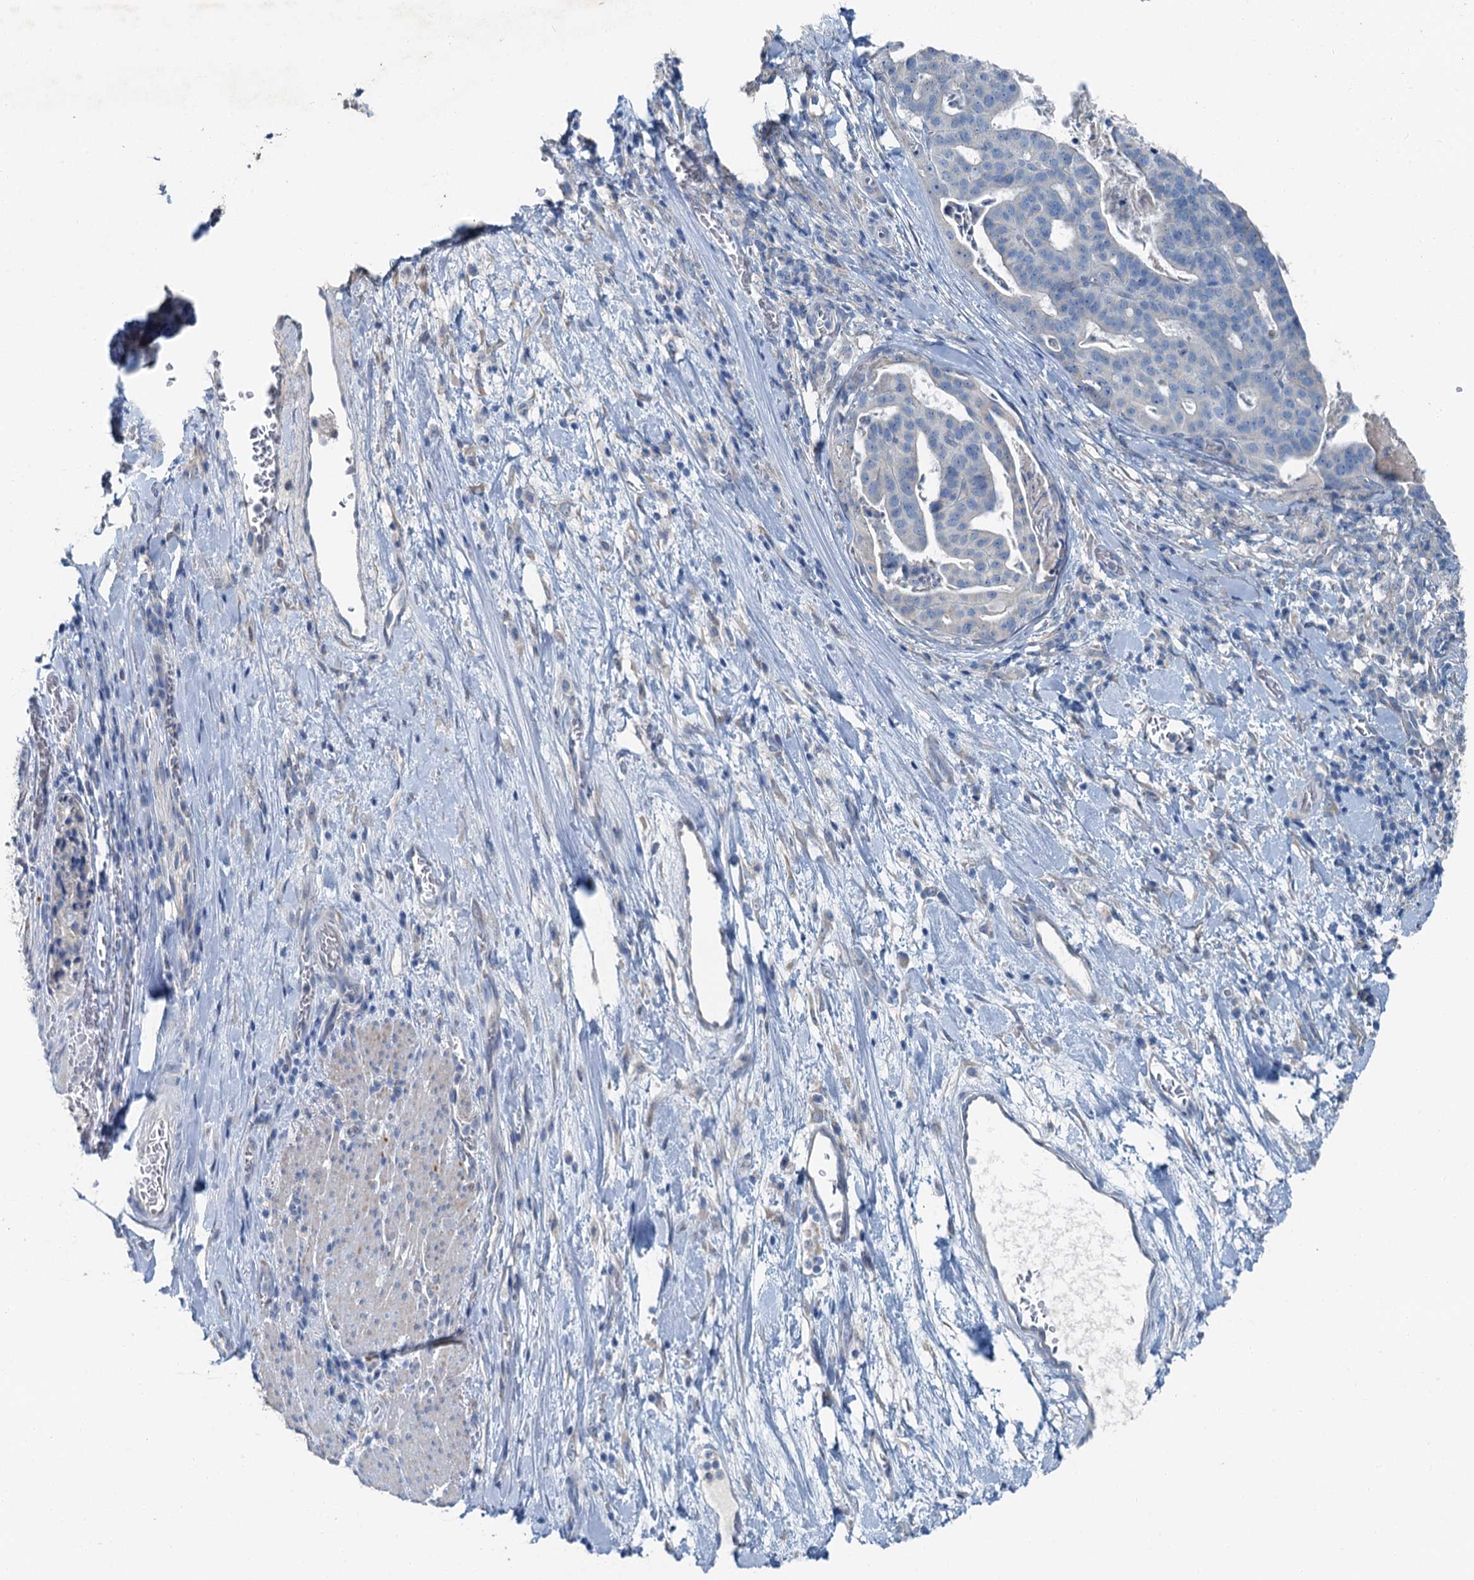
{"staining": {"intensity": "negative", "quantity": "none", "location": "none"}, "tissue": "stomach cancer", "cell_type": "Tumor cells", "image_type": "cancer", "snomed": [{"axis": "morphology", "description": "Adenocarcinoma, NOS"}, {"axis": "topography", "description": "Stomach"}], "caption": "IHC histopathology image of neoplastic tissue: stomach cancer (adenocarcinoma) stained with DAB exhibits no significant protein positivity in tumor cells. (DAB IHC with hematoxylin counter stain).", "gene": "C6orf120", "patient": {"sex": "male", "age": 48}}